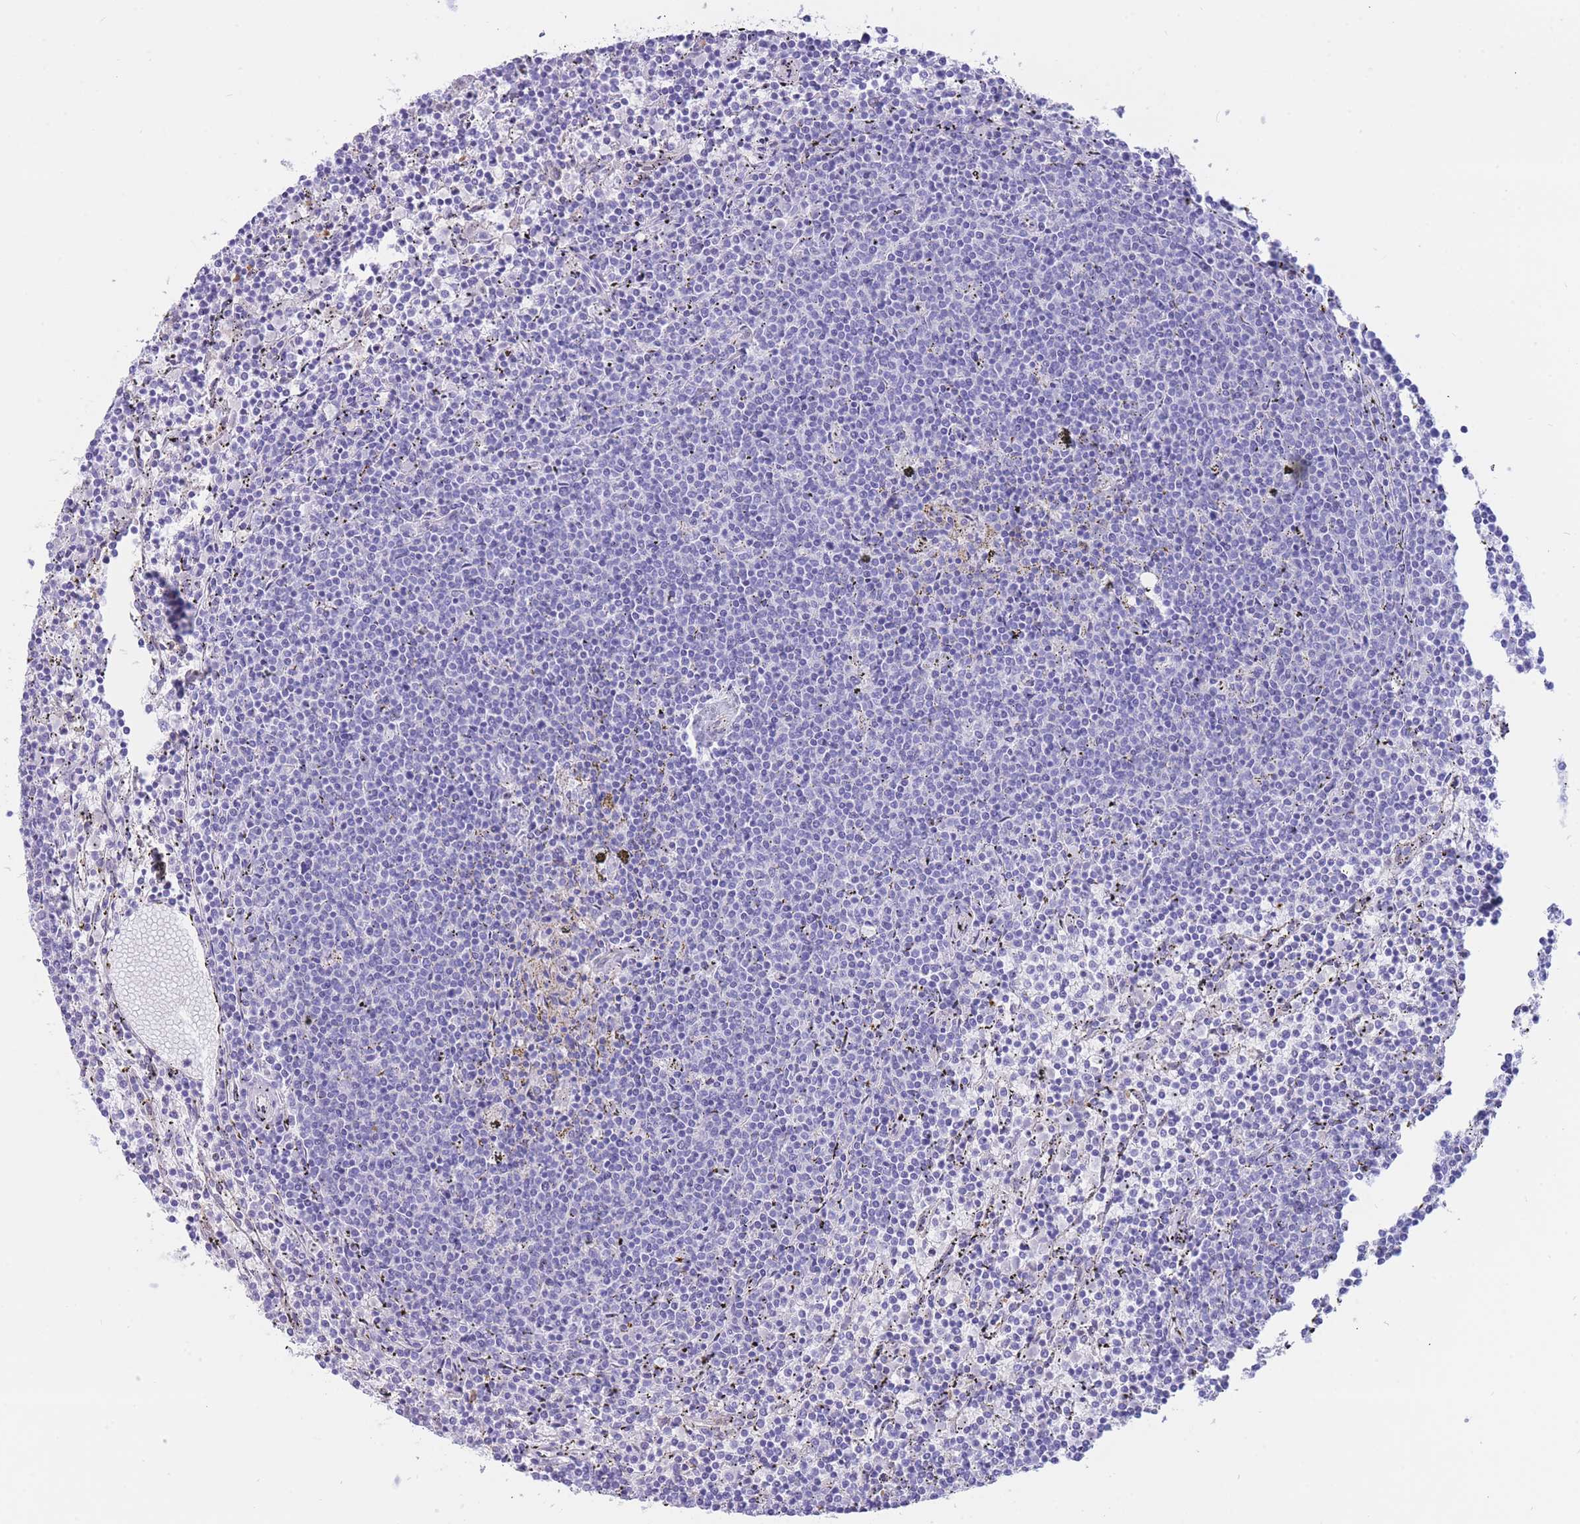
{"staining": {"intensity": "negative", "quantity": "none", "location": "none"}, "tissue": "lymphoma", "cell_type": "Tumor cells", "image_type": "cancer", "snomed": [{"axis": "morphology", "description": "Malignant lymphoma, non-Hodgkin's type, Low grade"}, {"axis": "topography", "description": "Spleen"}], "caption": "Malignant lymphoma, non-Hodgkin's type (low-grade) was stained to show a protein in brown. There is no significant expression in tumor cells.", "gene": "SULT1A1", "patient": {"sex": "female", "age": 50}}